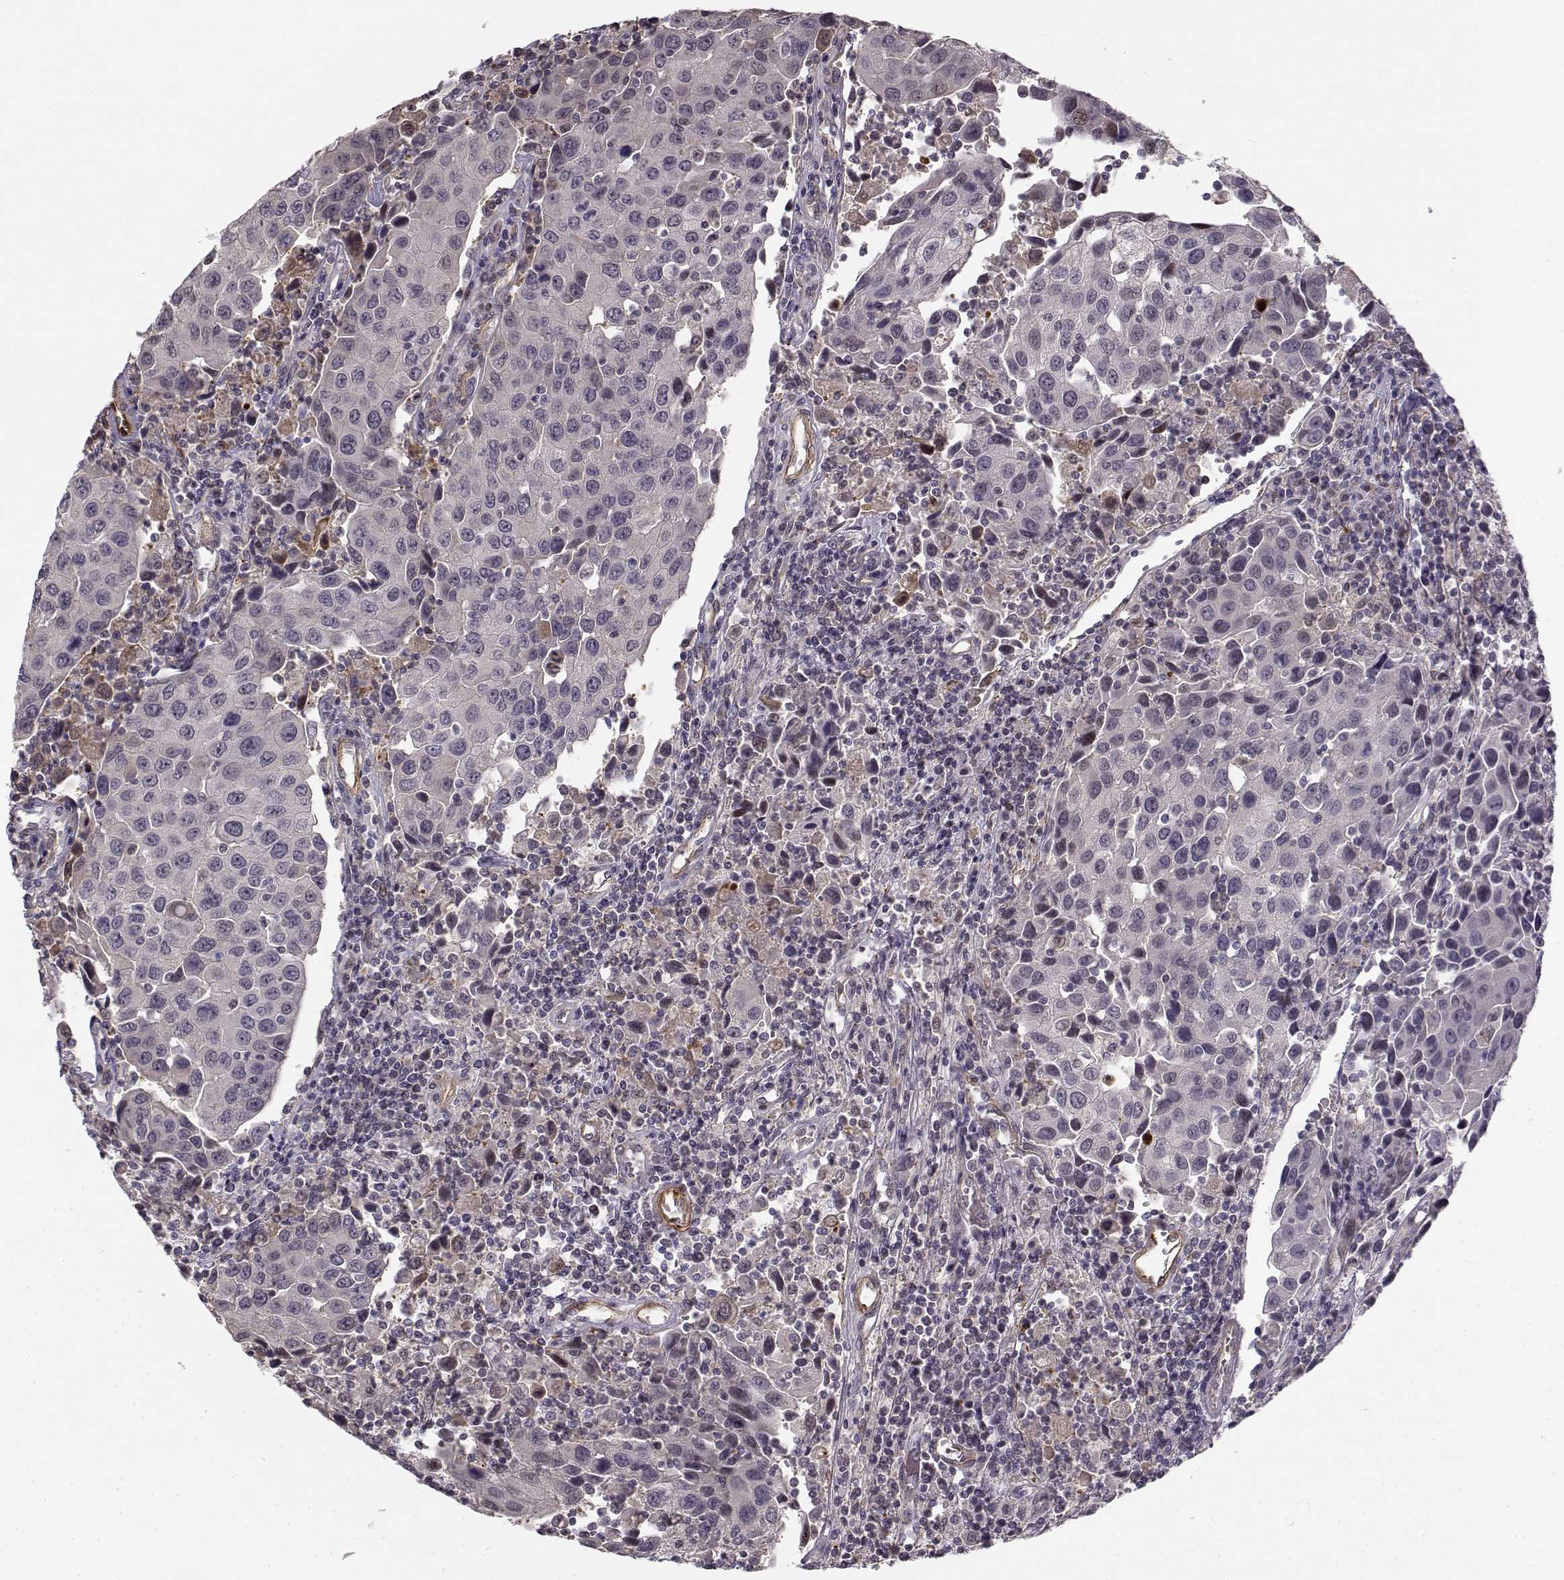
{"staining": {"intensity": "negative", "quantity": "none", "location": "none"}, "tissue": "urothelial cancer", "cell_type": "Tumor cells", "image_type": "cancer", "snomed": [{"axis": "morphology", "description": "Urothelial carcinoma, High grade"}, {"axis": "topography", "description": "Urinary bladder"}], "caption": "Image shows no significant protein positivity in tumor cells of urothelial carcinoma (high-grade).", "gene": "RGS9BP", "patient": {"sex": "female", "age": 85}}